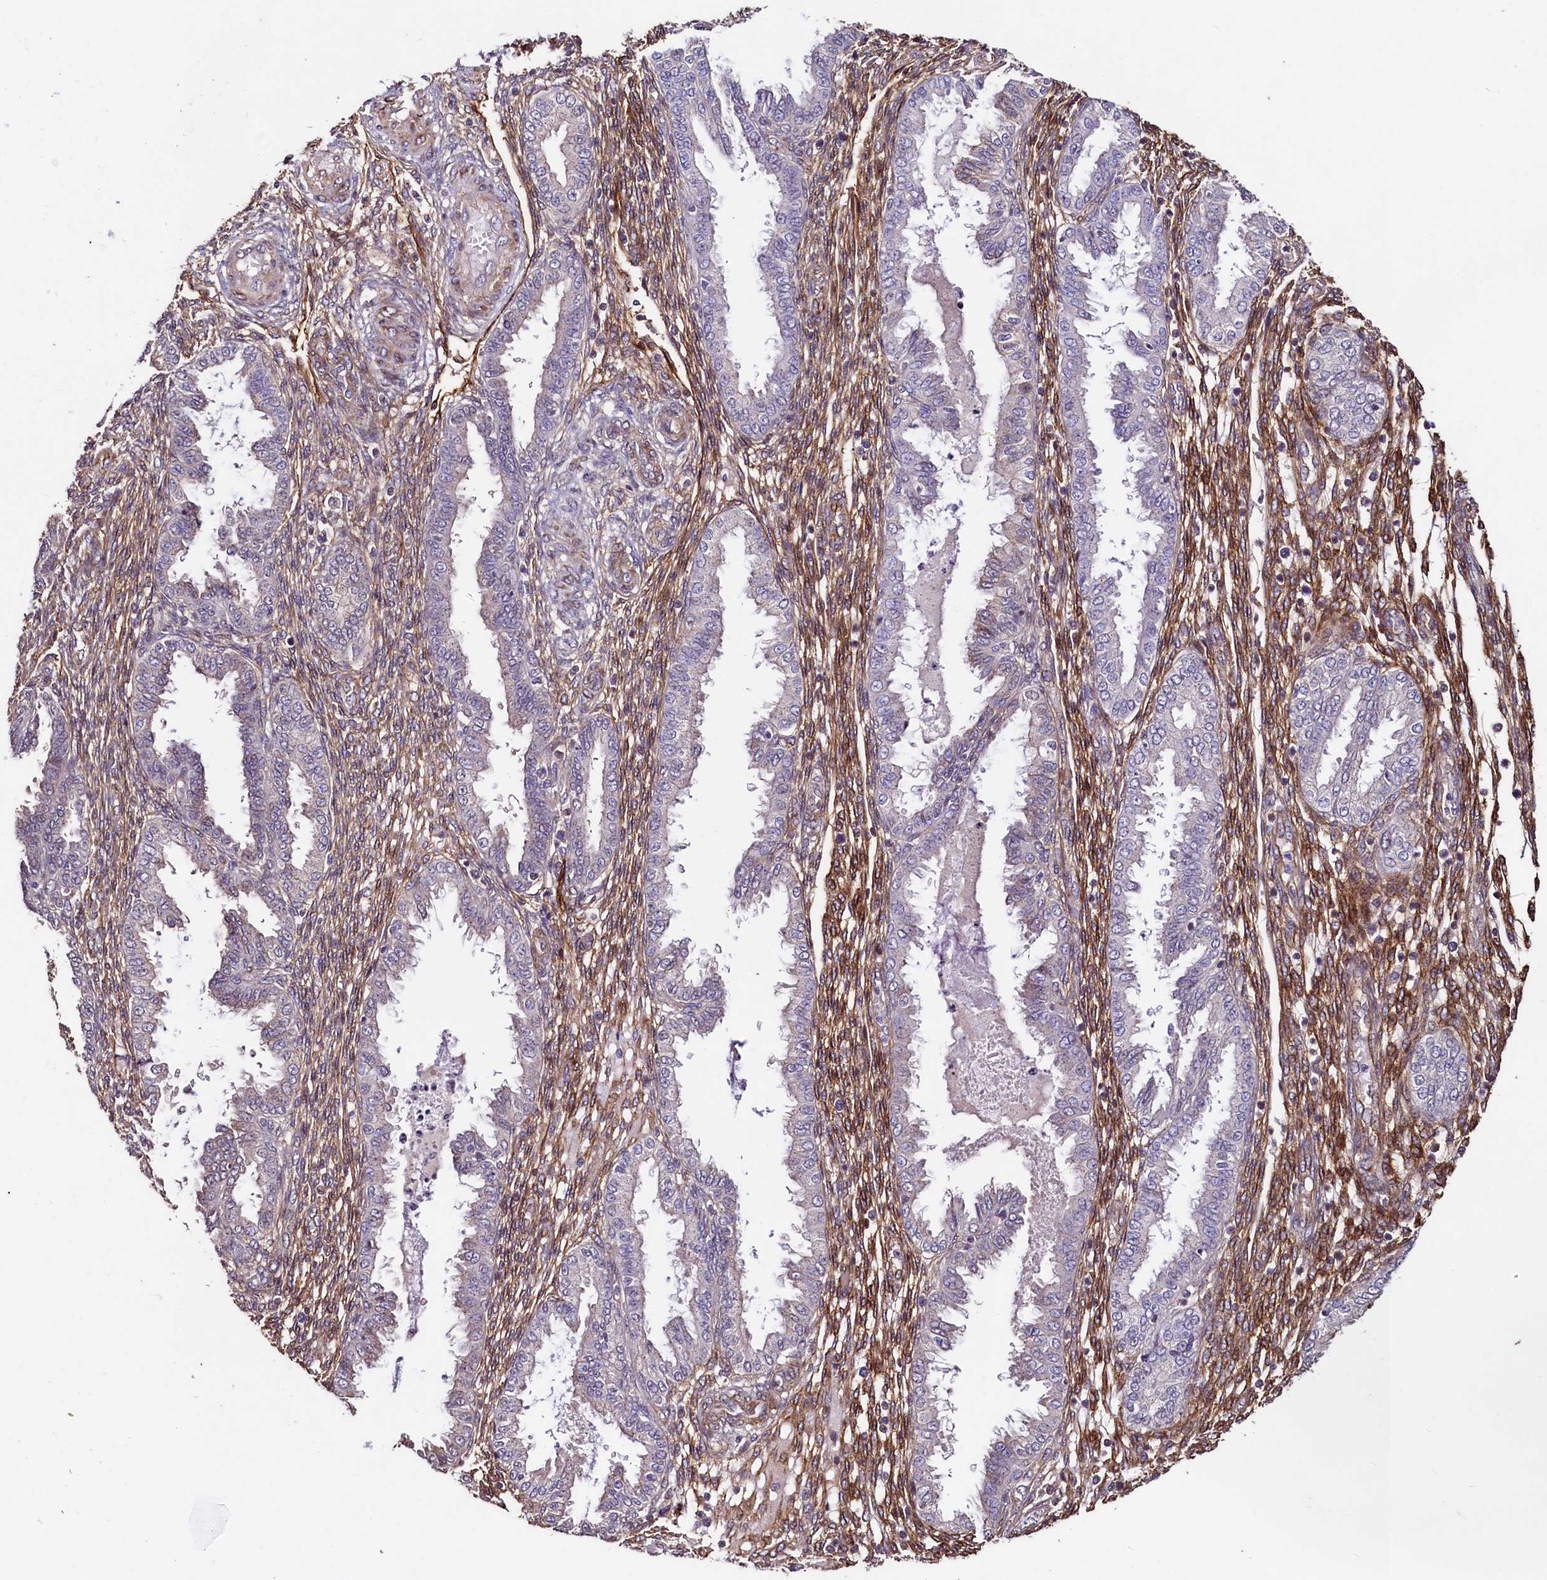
{"staining": {"intensity": "moderate", "quantity": ">75%", "location": "cytoplasmic/membranous"}, "tissue": "endometrium", "cell_type": "Cells in endometrial stroma", "image_type": "normal", "snomed": [{"axis": "morphology", "description": "Normal tissue, NOS"}, {"axis": "topography", "description": "Endometrium"}], "caption": "Immunohistochemical staining of normal endometrium reveals medium levels of moderate cytoplasmic/membranous positivity in approximately >75% of cells in endometrial stroma. (DAB = brown stain, brightfield microscopy at high magnification).", "gene": "PALM", "patient": {"sex": "female", "age": 33}}